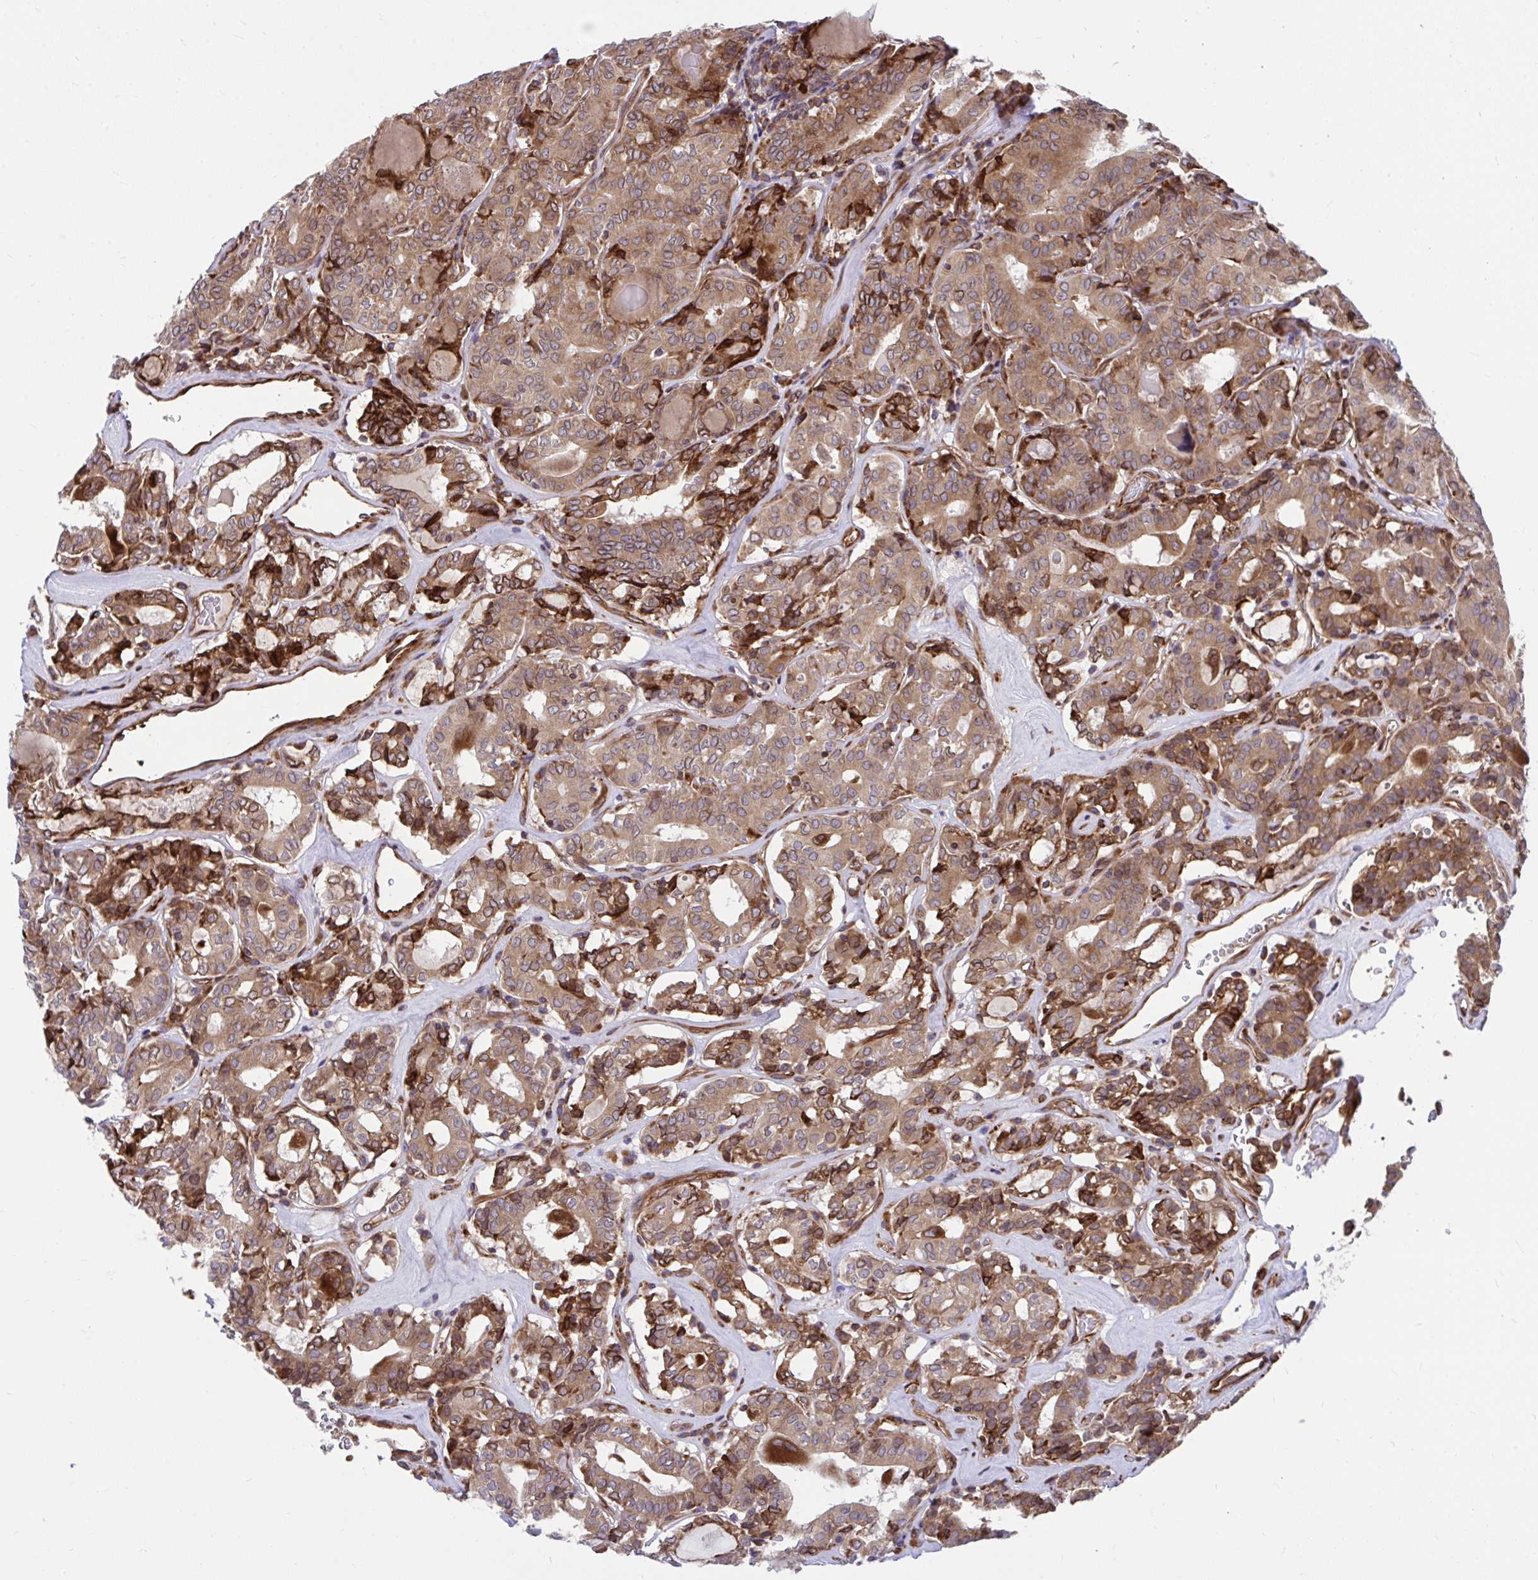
{"staining": {"intensity": "moderate", "quantity": ">75%", "location": "cytoplasmic/membranous"}, "tissue": "thyroid cancer", "cell_type": "Tumor cells", "image_type": "cancer", "snomed": [{"axis": "morphology", "description": "Papillary adenocarcinoma, NOS"}, {"axis": "topography", "description": "Thyroid gland"}], "caption": "The histopathology image exhibits immunohistochemical staining of thyroid cancer. There is moderate cytoplasmic/membranous positivity is identified in approximately >75% of tumor cells. The staining was performed using DAB to visualize the protein expression in brown, while the nuclei were stained in blue with hematoxylin (Magnification: 20x).", "gene": "STIM2", "patient": {"sex": "female", "age": 72}}